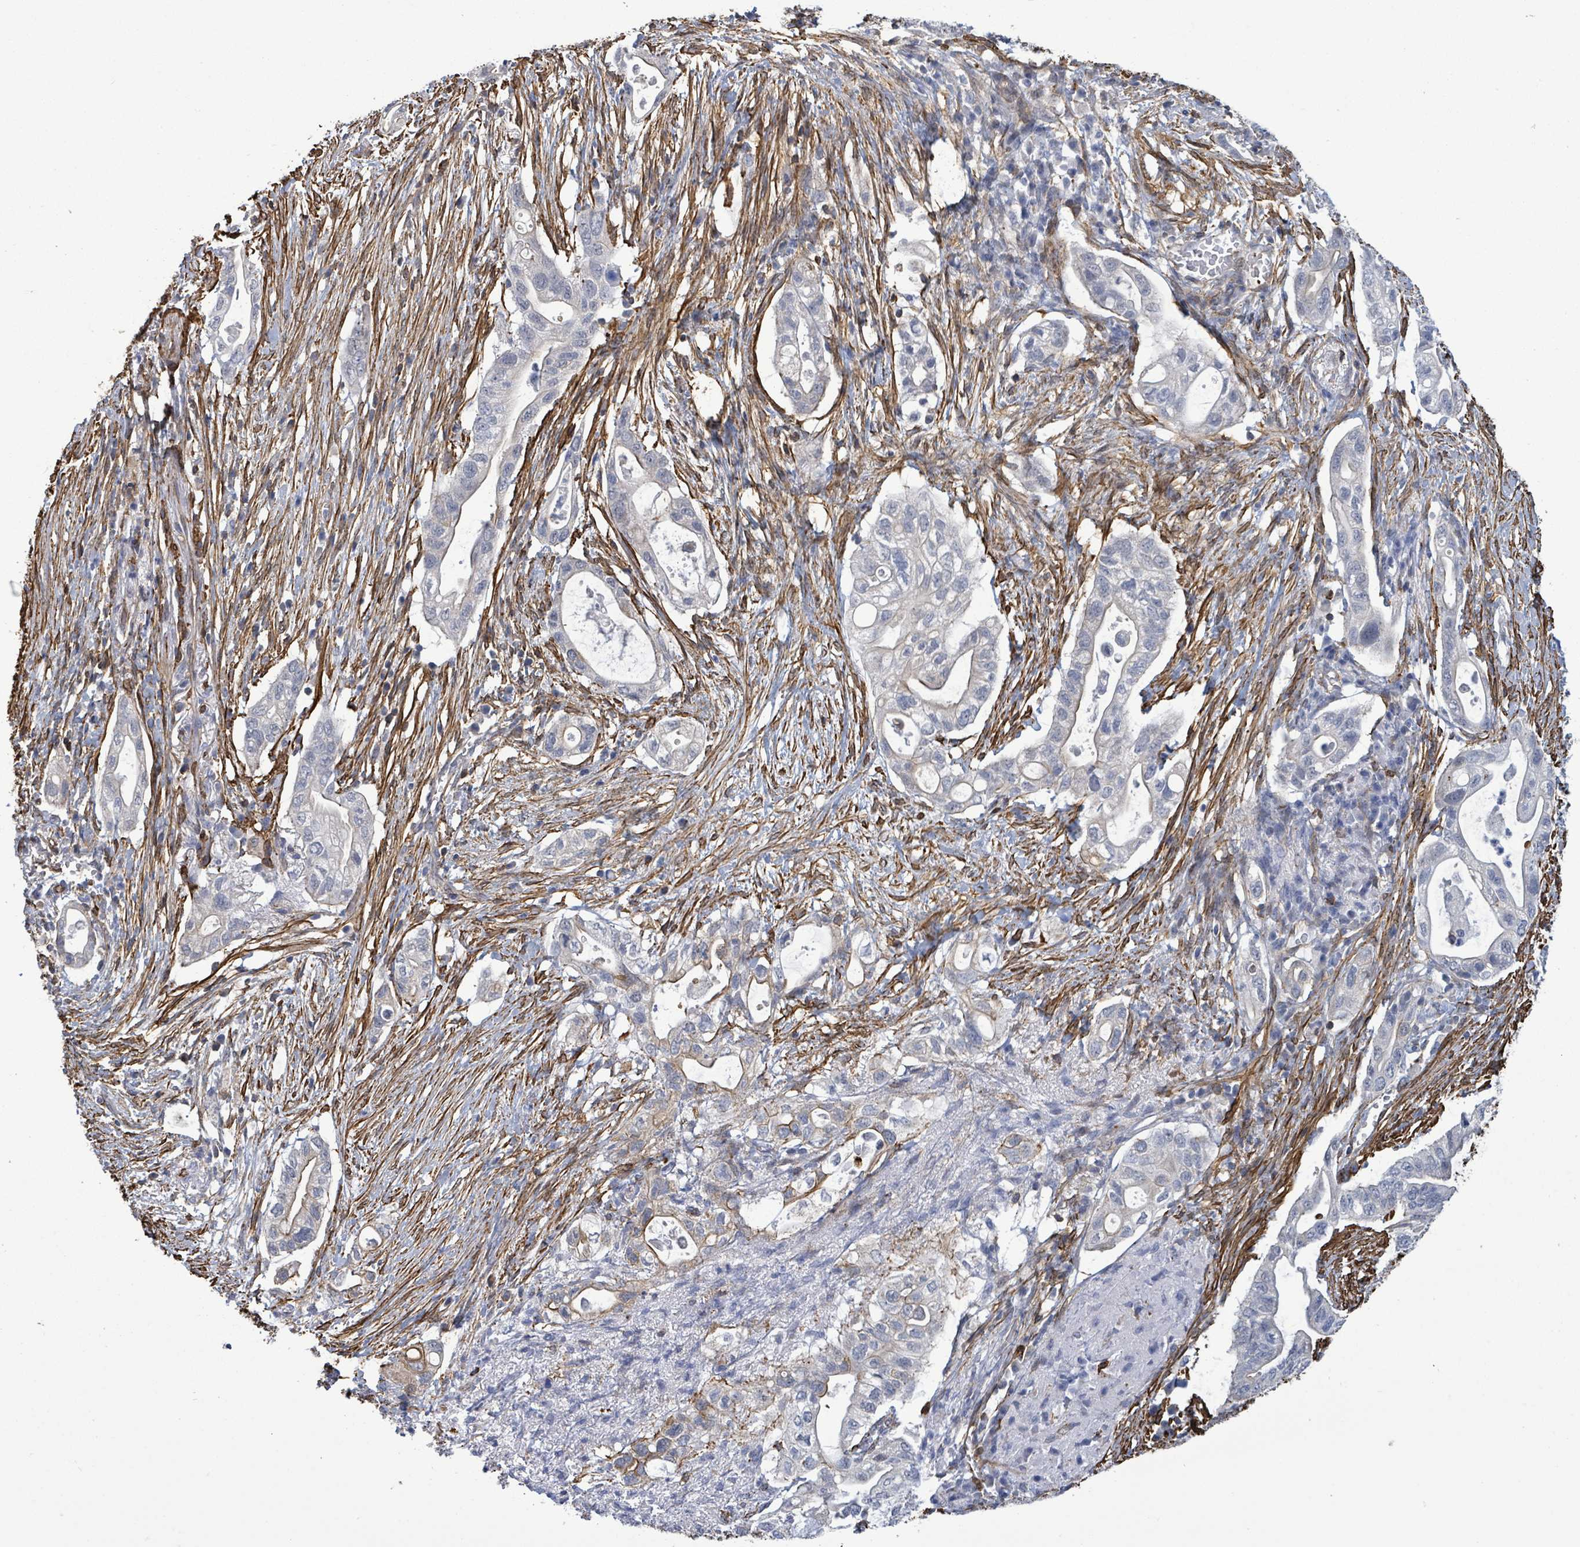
{"staining": {"intensity": "moderate", "quantity": "<25%", "location": "cytoplasmic/membranous"}, "tissue": "pancreatic cancer", "cell_type": "Tumor cells", "image_type": "cancer", "snomed": [{"axis": "morphology", "description": "Adenocarcinoma, NOS"}, {"axis": "topography", "description": "Pancreas"}], "caption": "IHC staining of pancreatic cancer, which exhibits low levels of moderate cytoplasmic/membranous expression in about <25% of tumor cells indicating moderate cytoplasmic/membranous protein staining. The staining was performed using DAB (brown) for protein detection and nuclei were counterstained in hematoxylin (blue).", "gene": "PRKRIP1", "patient": {"sex": "female", "age": 72}}